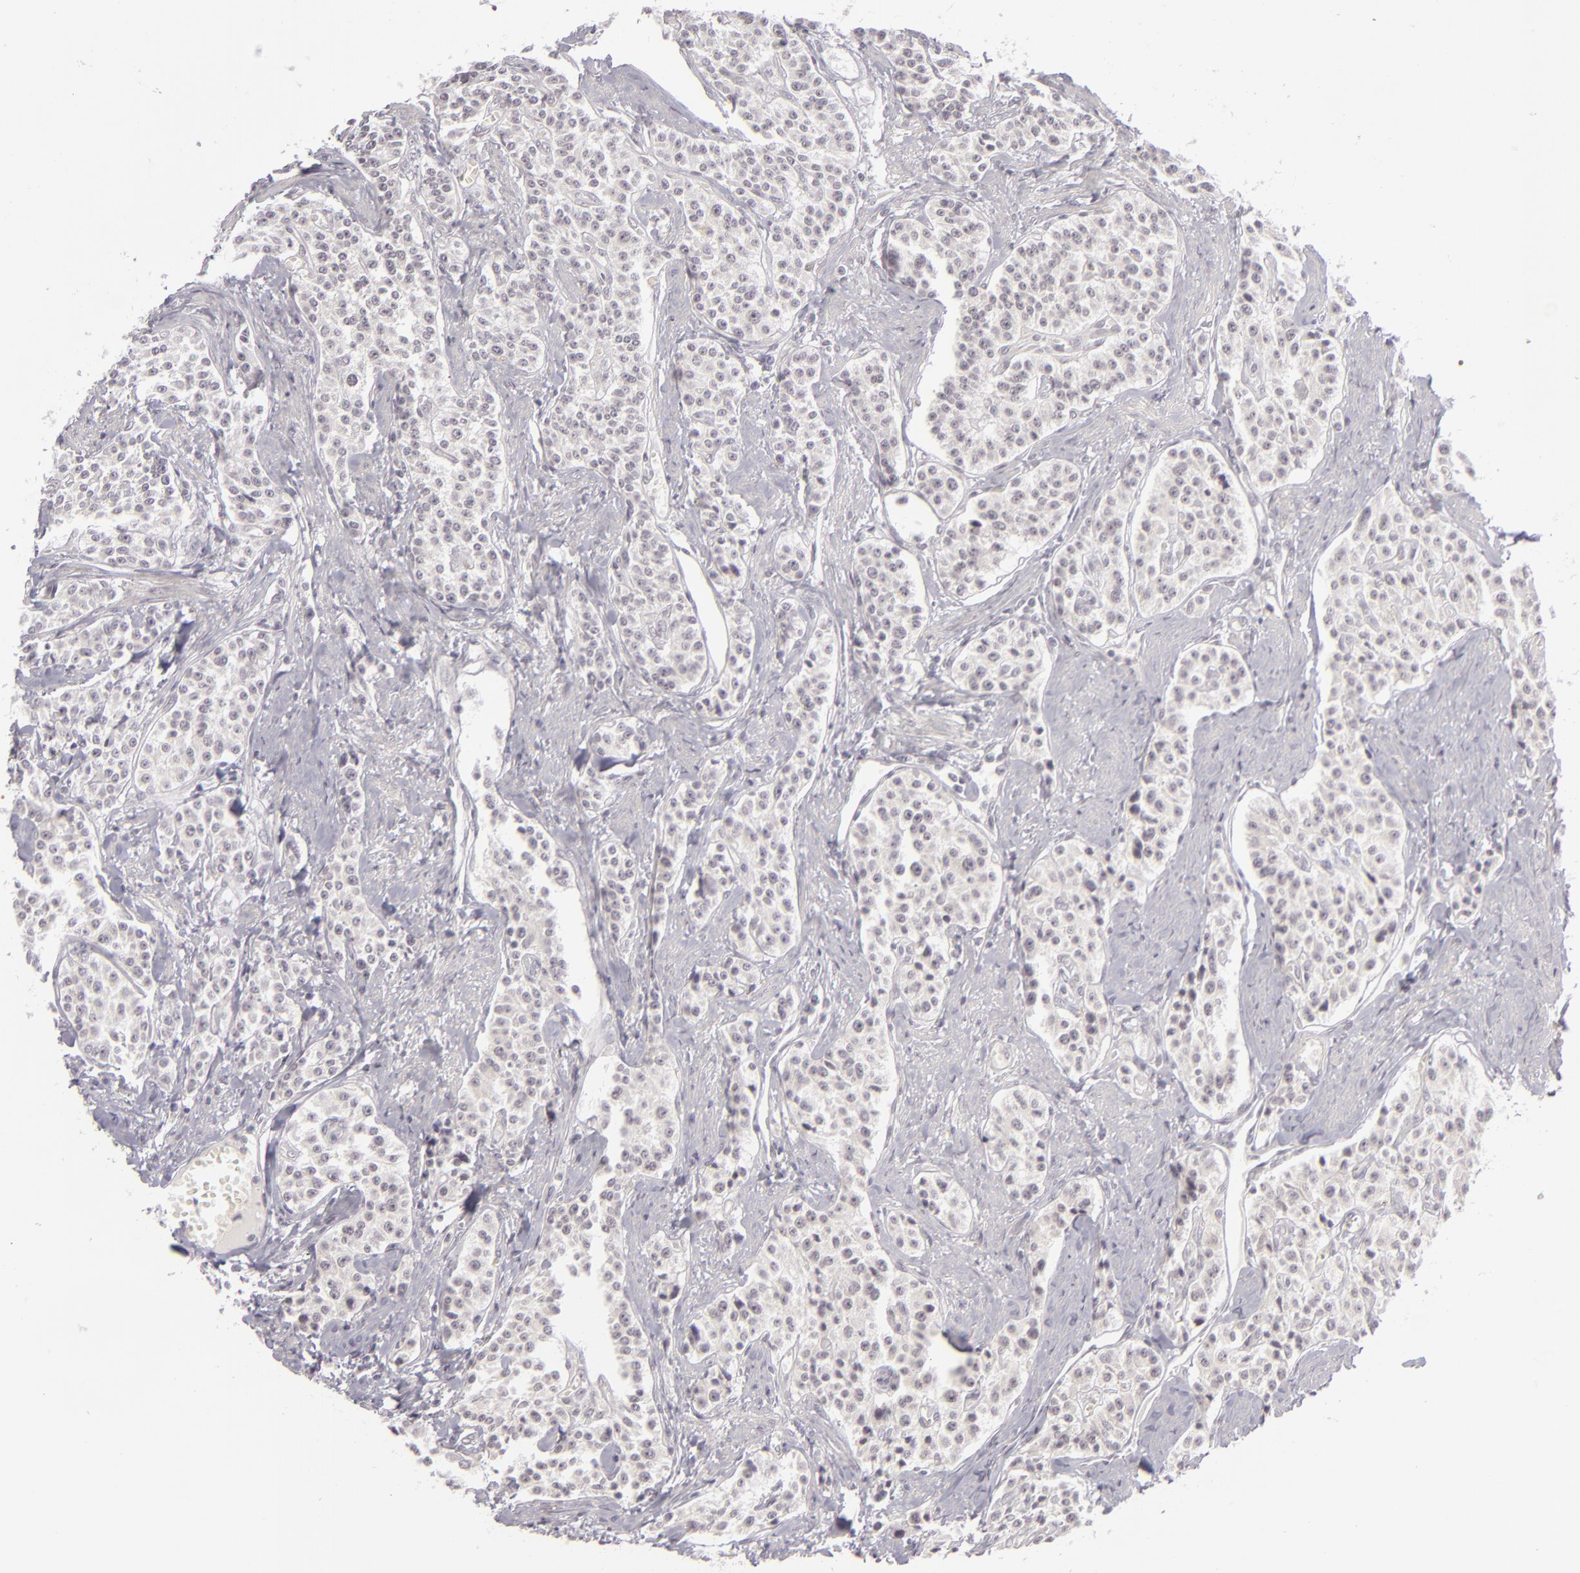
{"staining": {"intensity": "weak", "quantity": ">75%", "location": "cytoplasmic/membranous"}, "tissue": "carcinoid", "cell_type": "Tumor cells", "image_type": "cancer", "snomed": [{"axis": "morphology", "description": "Carcinoid, malignant, NOS"}, {"axis": "topography", "description": "Stomach"}], "caption": "There is low levels of weak cytoplasmic/membranous staining in tumor cells of carcinoid (malignant), as demonstrated by immunohistochemical staining (brown color).", "gene": "DLG3", "patient": {"sex": "female", "age": 76}}